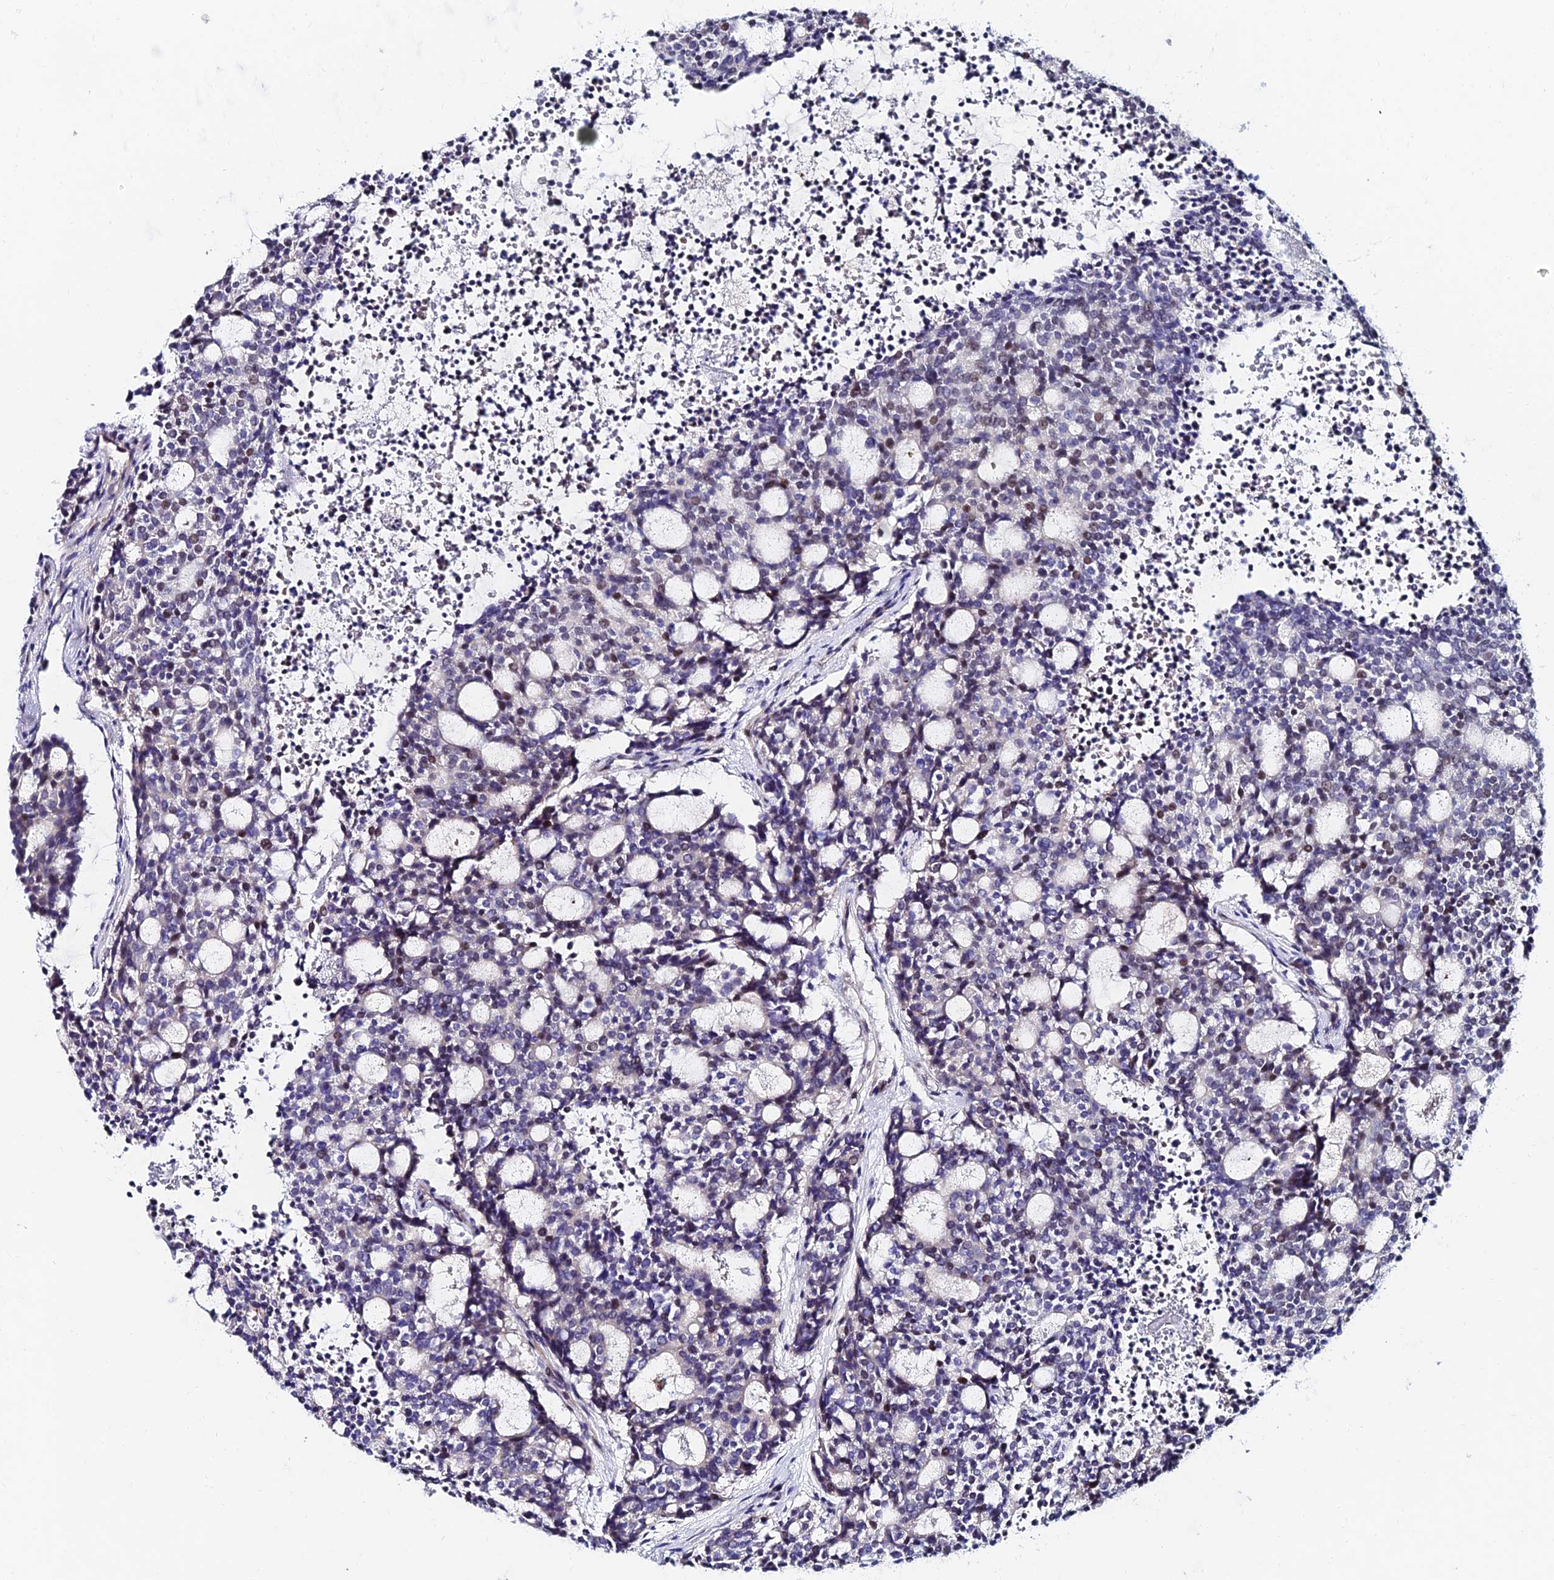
{"staining": {"intensity": "weak", "quantity": "<25%", "location": "nuclear"}, "tissue": "carcinoid", "cell_type": "Tumor cells", "image_type": "cancer", "snomed": [{"axis": "morphology", "description": "Carcinoid, malignant, NOS"}, {"axis": "topography", "description": "Pancreas"}], "caption": "Carcinoid (malignant) stained for a protein using IHC exhibits no positivity tumor cells.", "gene": "TRIM24", "patient": {"sex": "female", "age": 54}}